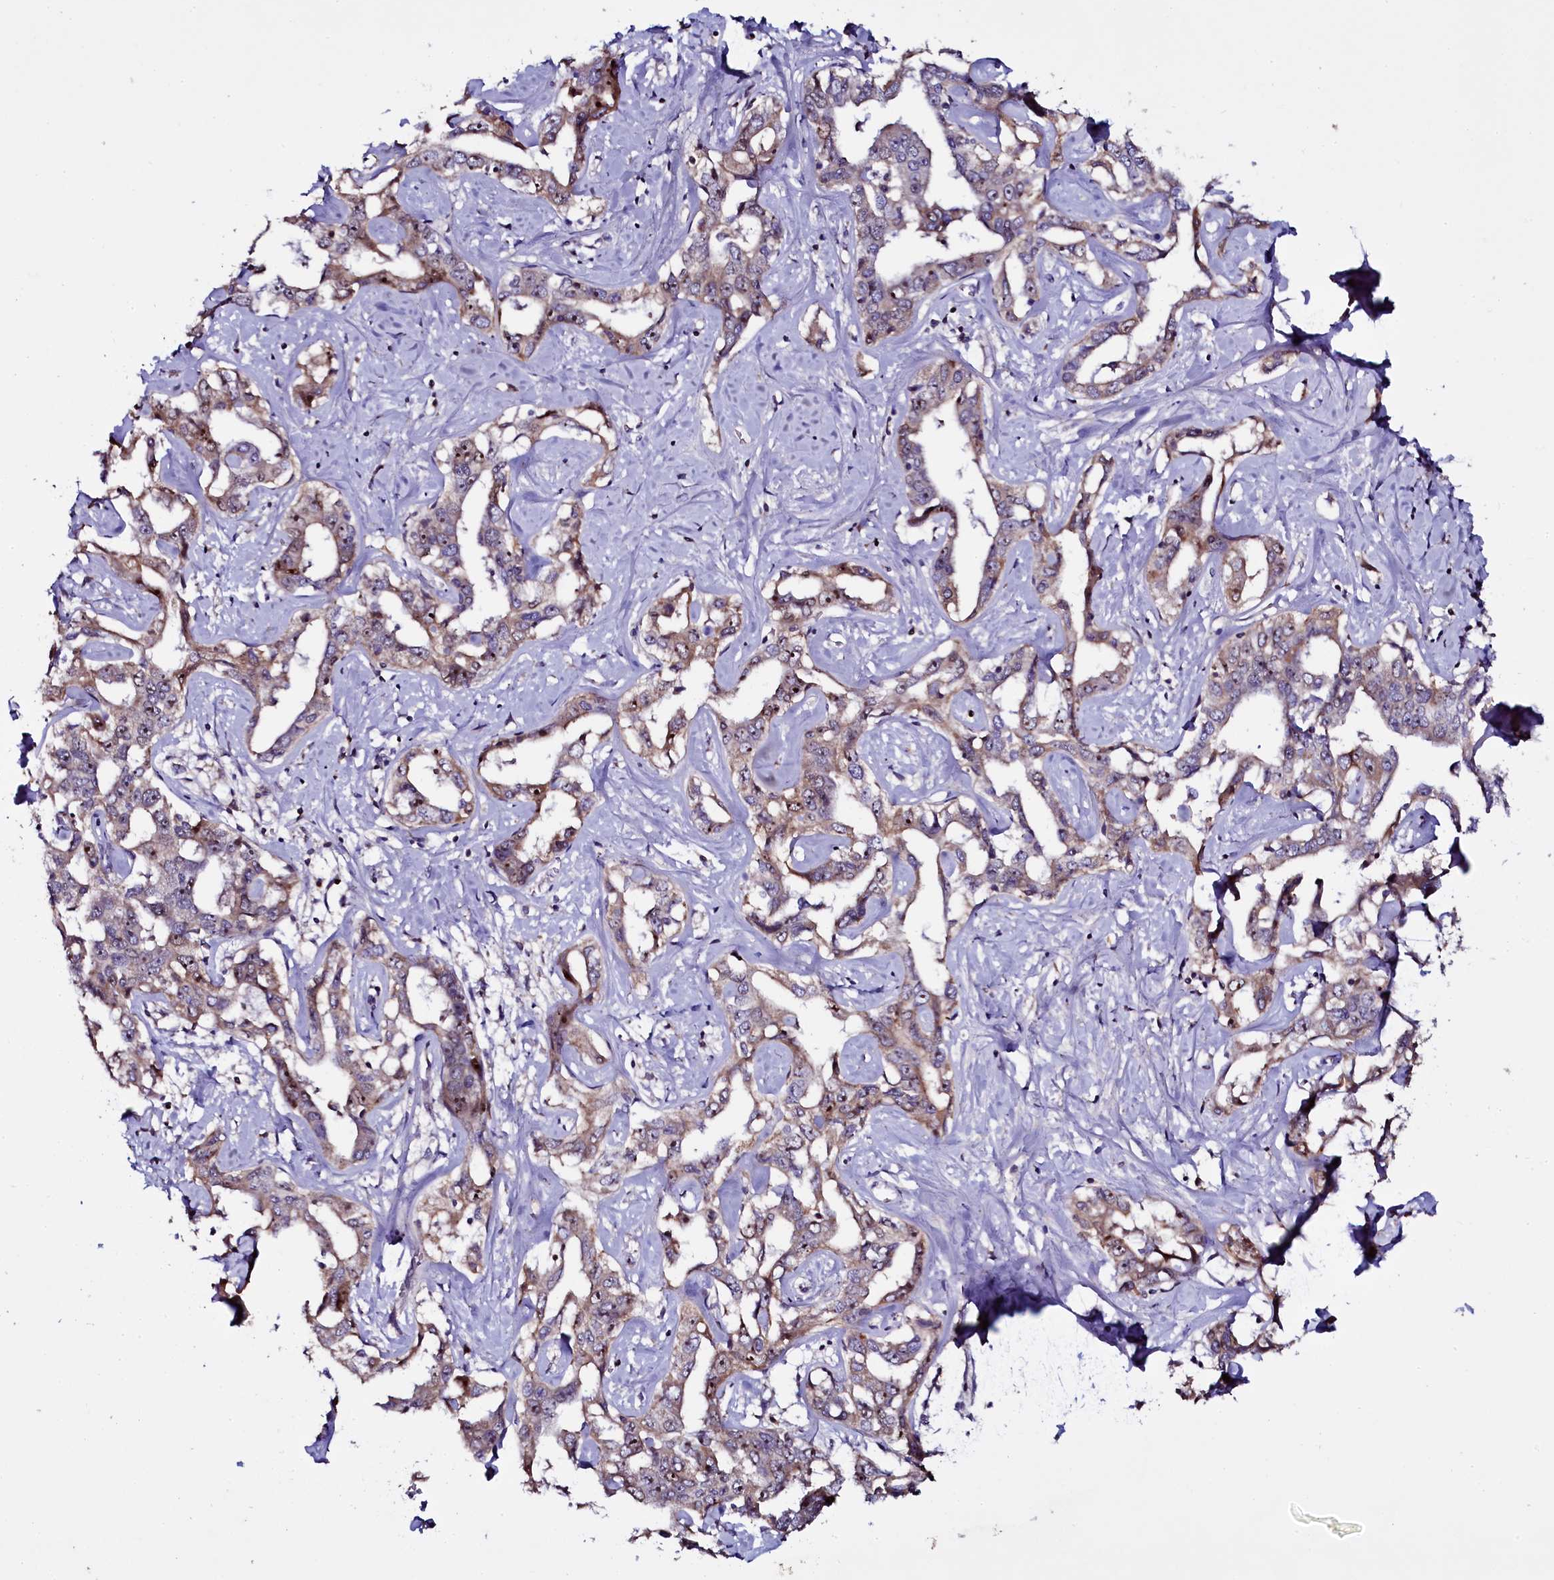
{"staining": {"intensity": "moderate", "quantity": ">75%", "location": "cytoplasmic/membranous"}, "tissue": "liver cancer", "cell_type": "Tumor cells", "image_type": "cancer", "snomed": [{"axis": "morphology", "description": "Cholangiocarcinoma"}, {"axis": "topography", "description": "Liver"}], "caption": "This is an image of immunohistochemistry staining of liver cancer, which shows moderate staining in the cytoplasmic/membranous of tumor cells.", "gene": "NAA80", "patient": {"sex": "male", "age": 59}}